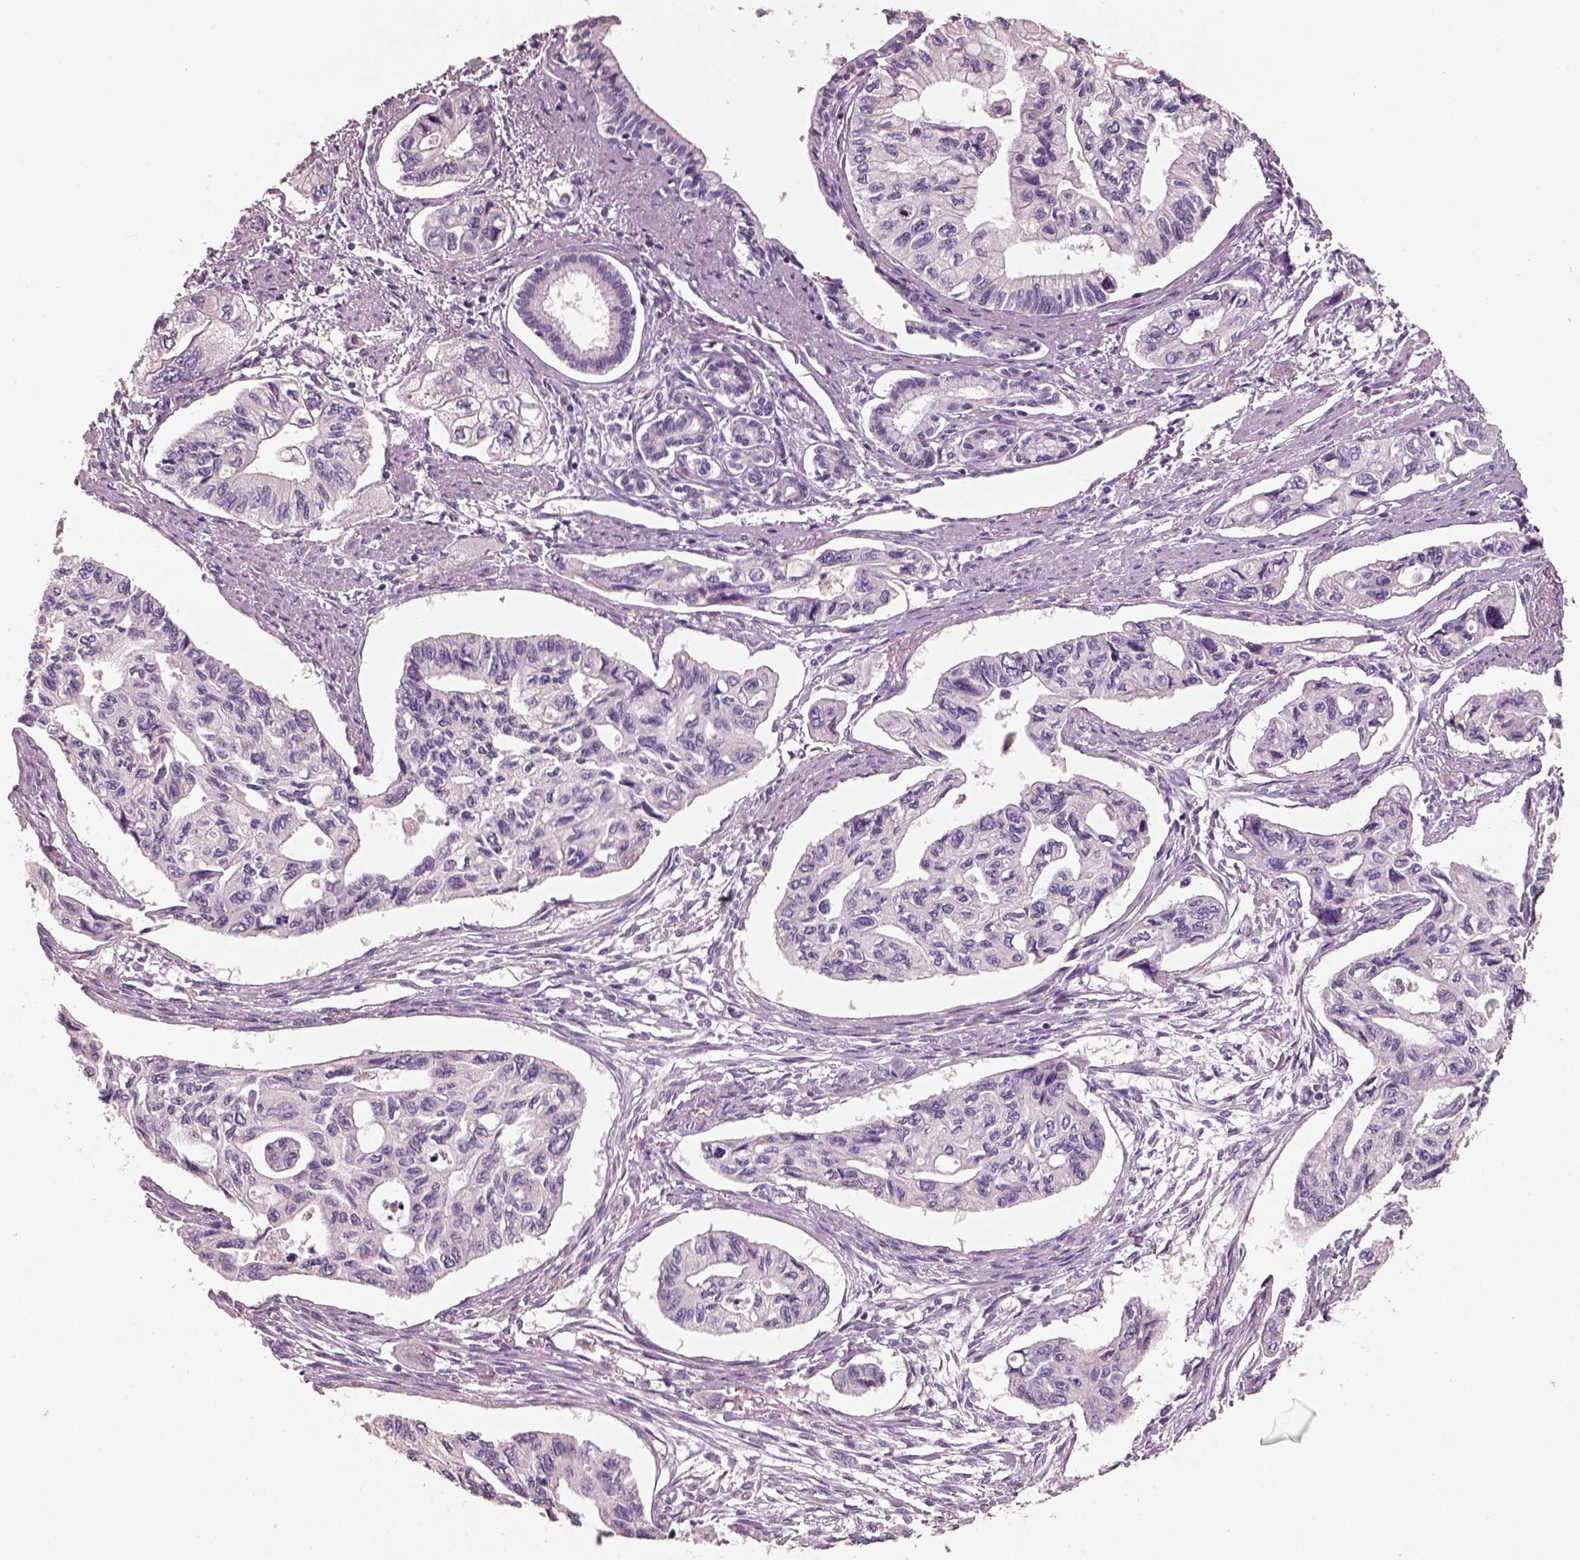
{"staining": {"intensity": "negative", "quantity": "none", "location": "none"}, "tissue": "pancreatic cancer", "cell_type": "Tumor cells", "image_type": "cancer", "snomed": [{"axis": "morphology", "description": "Adenocarcinoma, NOS"}, {"axis": "topography", "description": "Pancreas"}], "caption": "The immunohistochemistry micrograph has no significant expression in tumor cells of adenocarcinoma (pancreatic) tissue.", "gene": "PNOC", "patient": {"sex": "female", "age": 76}}